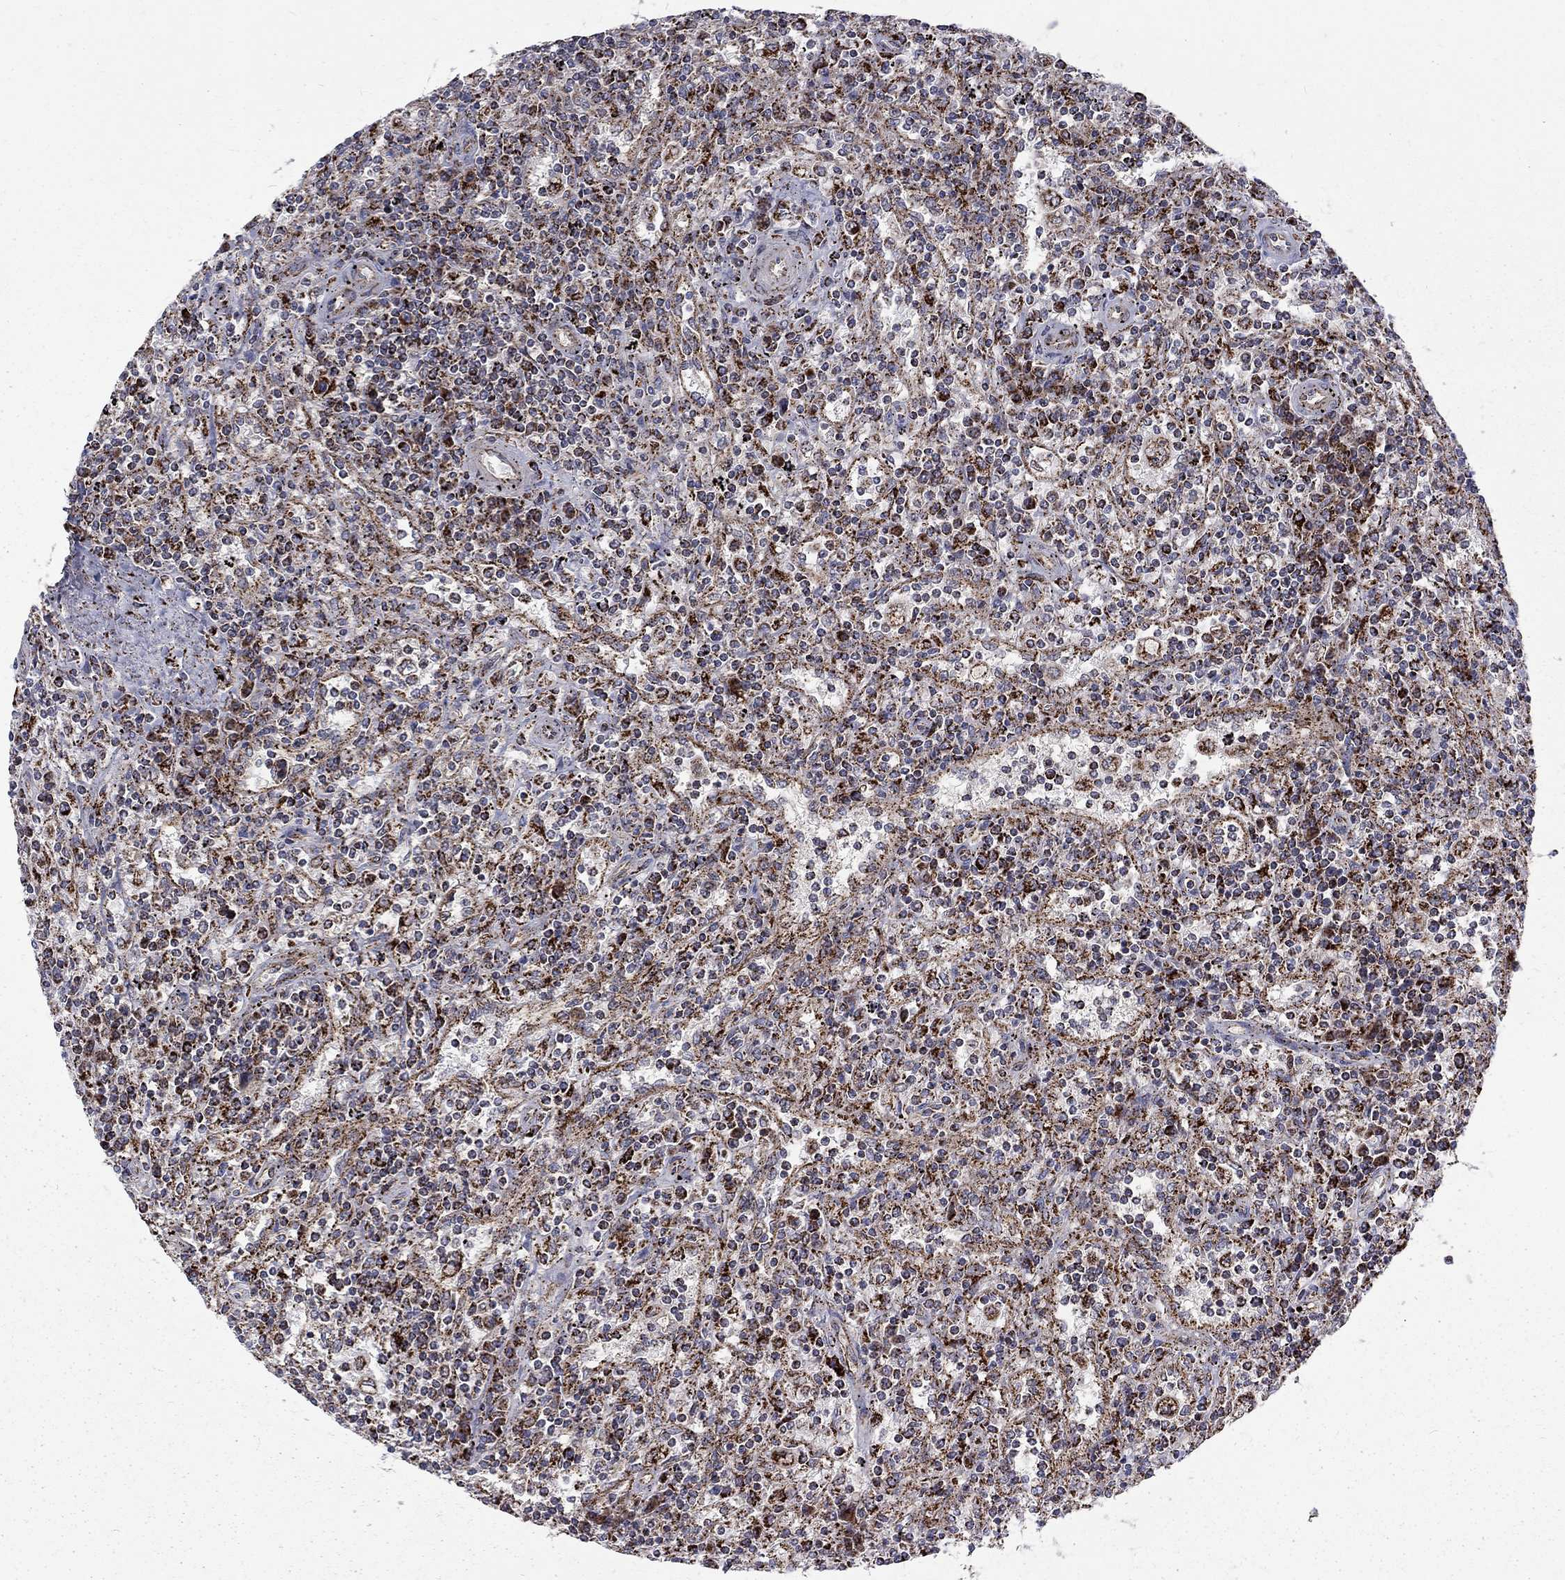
{"staining": {"intensity": "strong", "quantity": ">75%", "location": "cytoplasmic/membranous"}, "tissue": "lymphoma", "cell_type": "Tumor cells", "image_type": "cancer", "snomed": [{"axis": "morphology", "description": "Malignant lymphoma, non-Hodgkin's type, Low grade"}, {"axis": "topography", "description": "Spleen"}], "caption": "A brown stain labels strong cytoplasmic/membranous staining of a protein in human lymphoma tumor cells.", "gene": "ALDH1B1", "patient": {"sex": "male", "age": 62}}